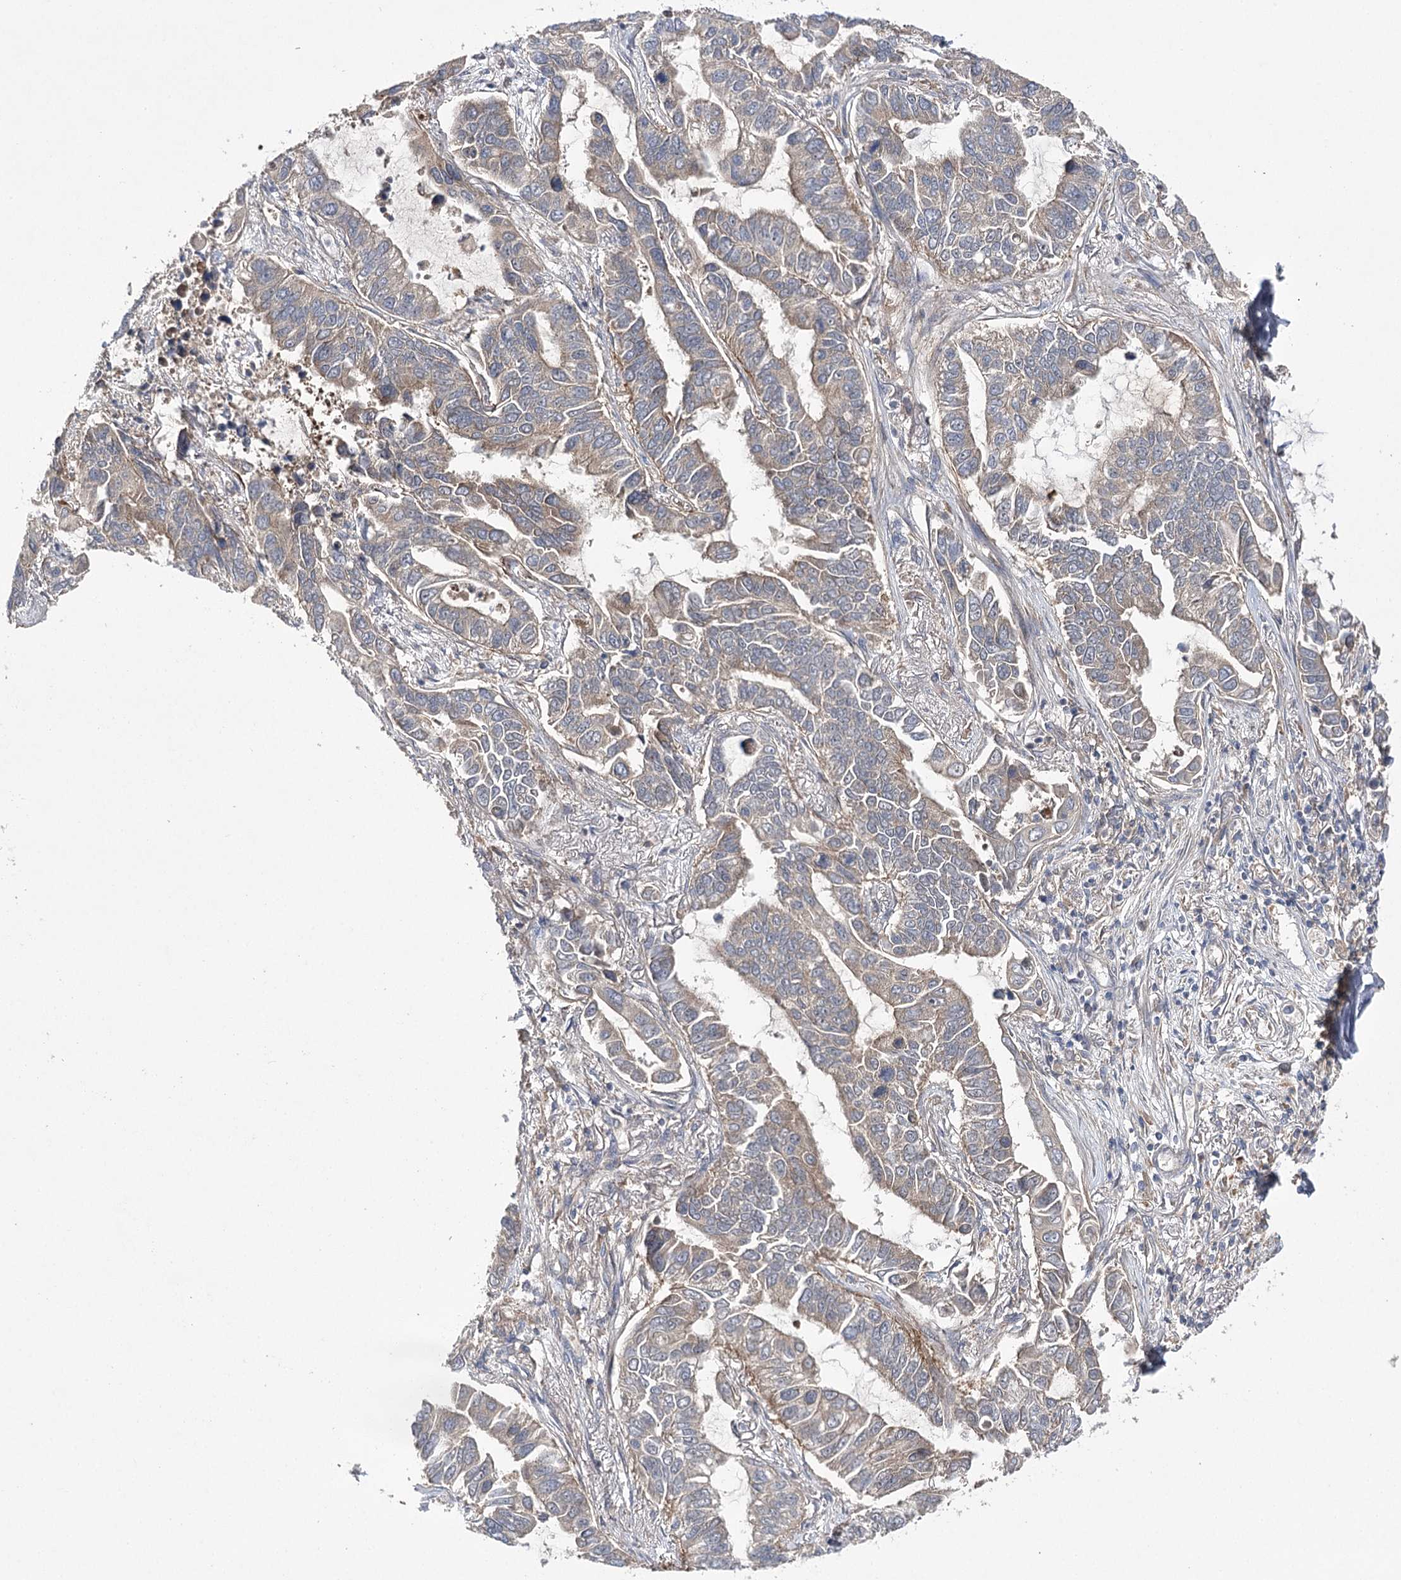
{"staining": {"intensity": "weak", "quantity": "25%-75%", "location": "cytoplasmic/membranous"}, "tissue": "lung cancer", "cell_type": "Tumor cells", "image_type": "cancer", "snomed": [{"axis": "morphology", "description": "Adenocarcinoma, NOS"}, {"axis": "topography", "description": "Lung"}], "caption": "A high-resolution image shows IHC staining of lung cancer, which displays weak cytoplasmic/membranous expression in approximately 25%-75% of tumor cells.", "gene": "BCR", "patient": {"sex": "male", "age": 64}}